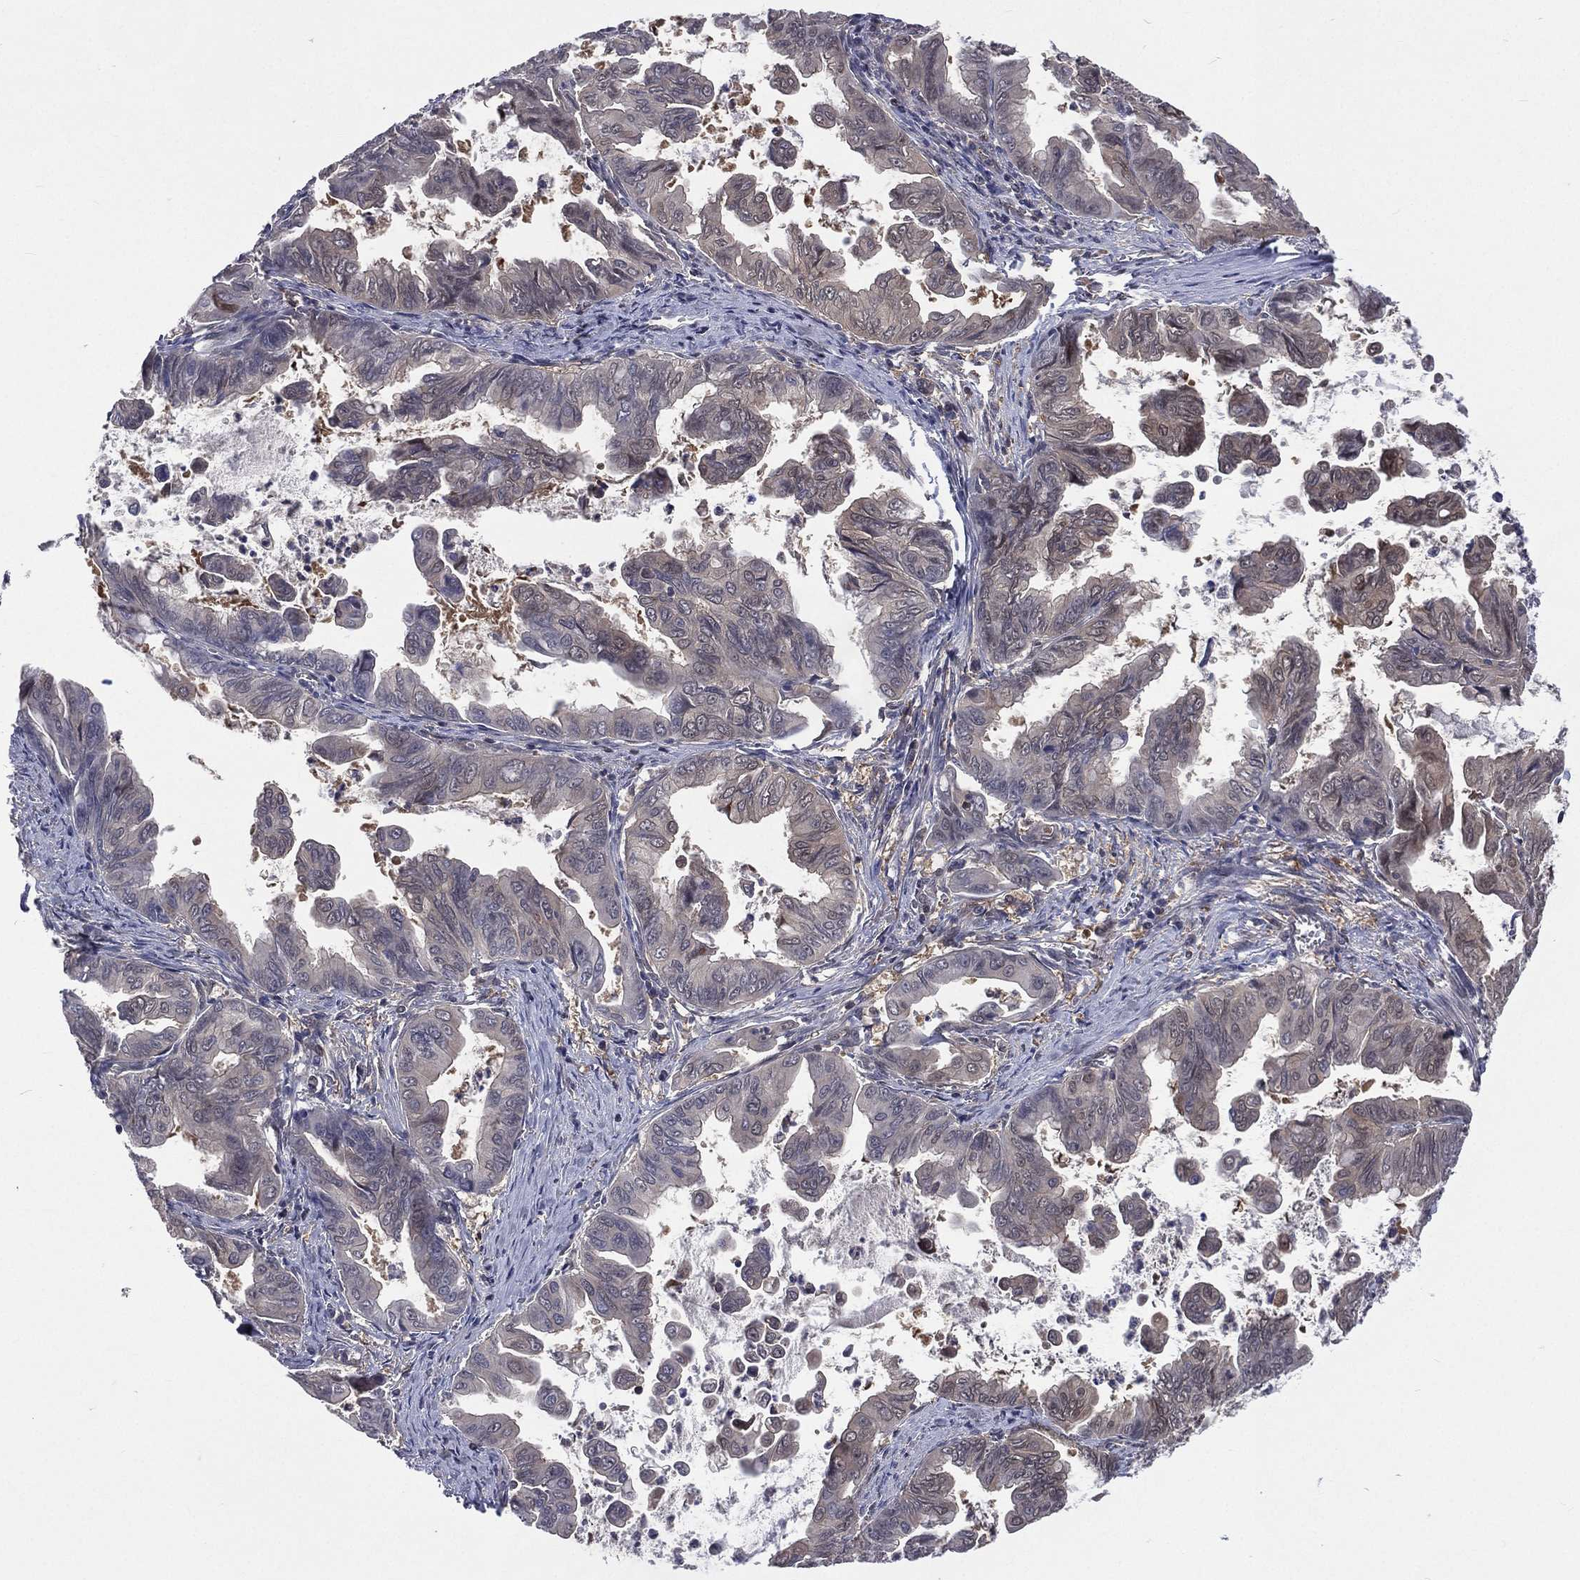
{"staining": {"intensity": "negative", "quantity": "none", "location": "none"}, "tissue": "stomach cancer", "cell_type": "Tumor cells", "image_type": "cancer", "snomed": [{"axis": "morphology", "description": "Adenocarcinoma, NOS"}, {"axis": "topography", "description": "Stomach, upper"}], "caption": "High power microscopy image of an immunohistochemistry (IHC) photomicrograph of stomach cancer (adenocarcinoma), revealing no significant staining in tumor cells.", "gene": "MTAP", "patient": {"sex": "male", "age": 80}}